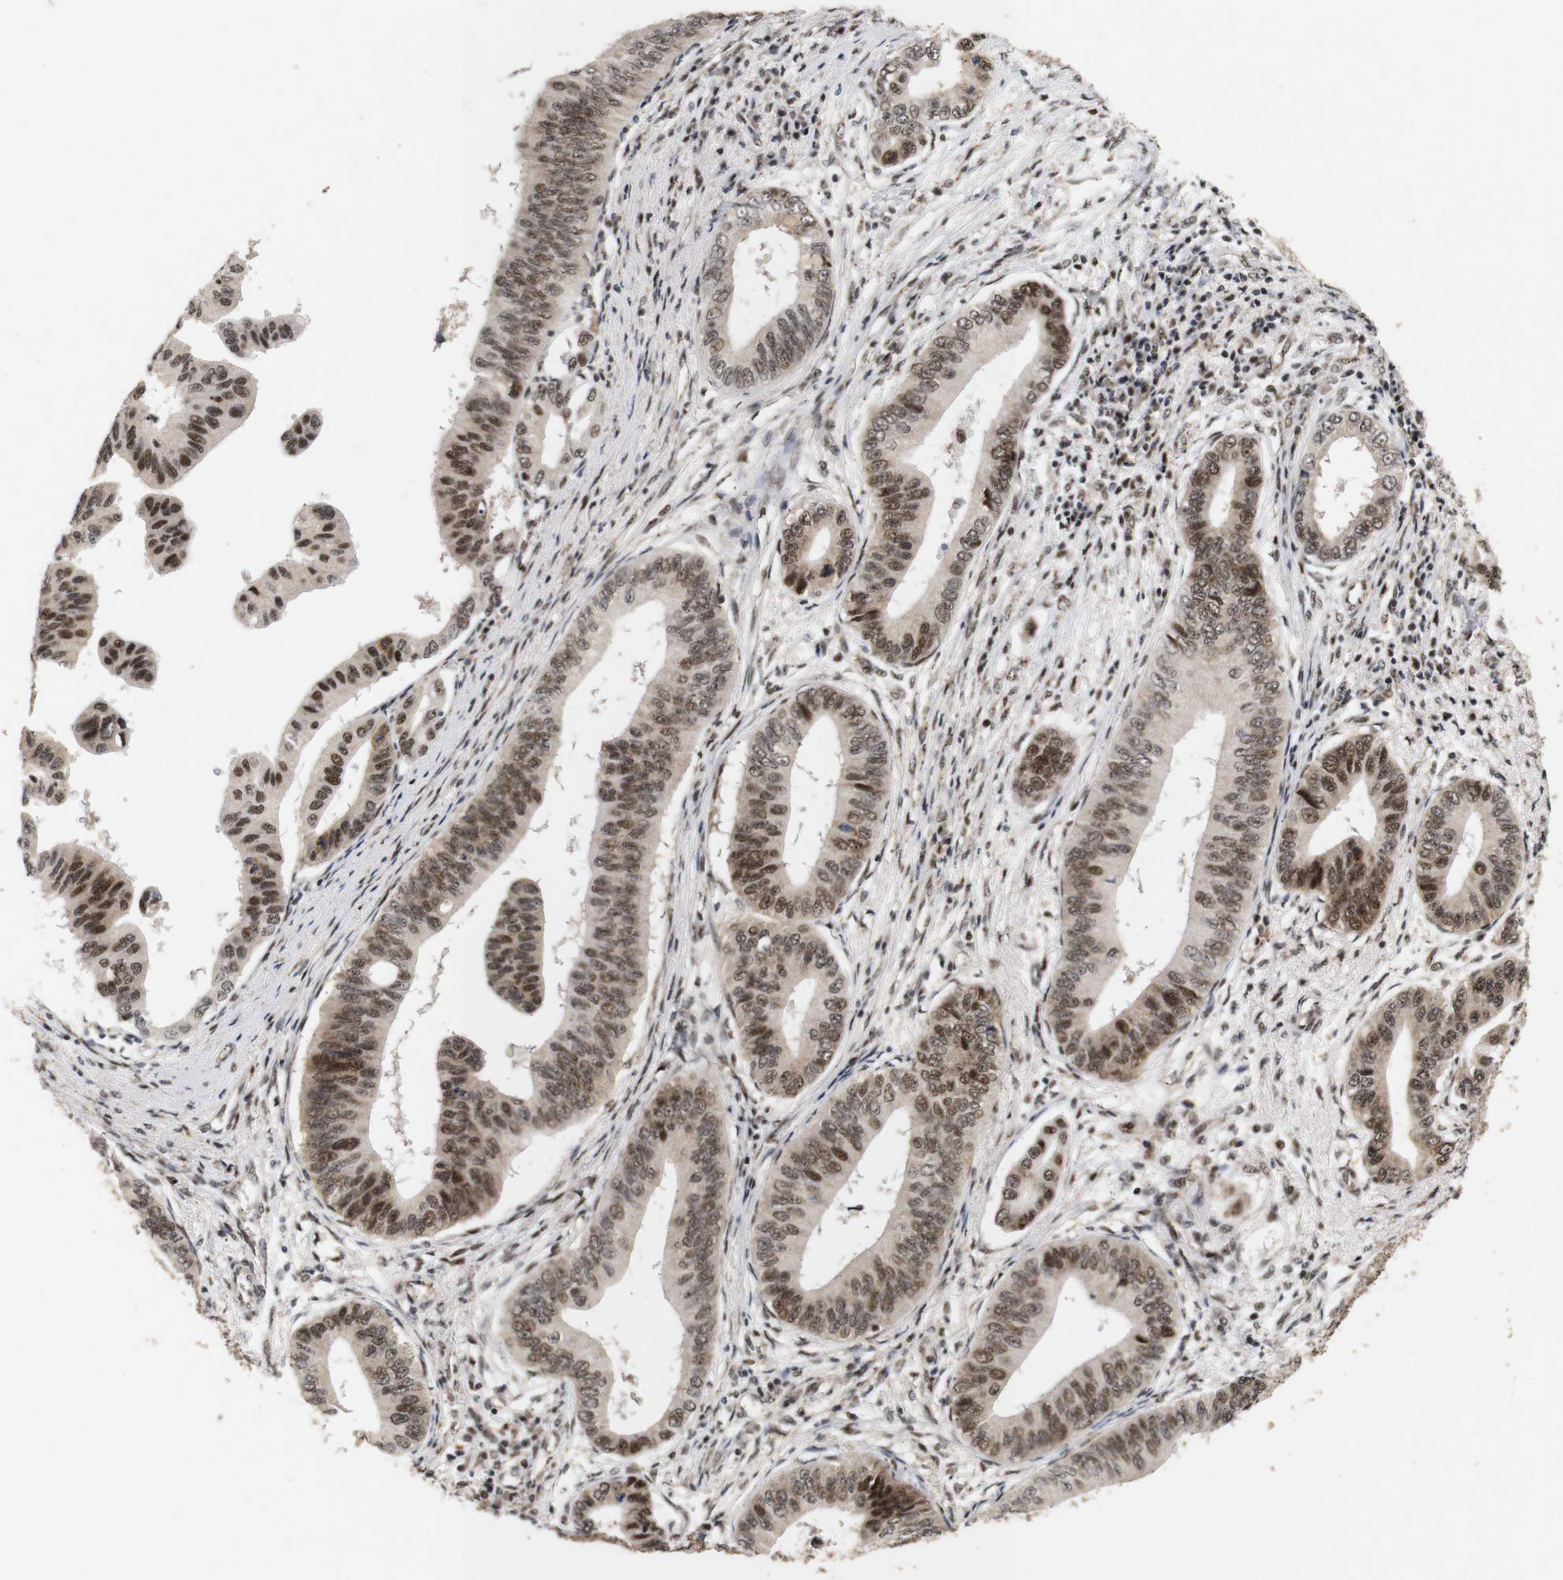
{"staining": {"intensity": "moderate", "quantity": ">75%", "location": "cytoplasmic/membranous,nuclear"}, "tissue": "pancreatic cancer", "cell_type": "Tumor cells", "image_type": "cancer", "snomed": [{"axis": "morphology", "description": "Adenocarcinoma, NOS"}, {"axis": "topography", "description": "Pancreas"}], "caption": "High-magnification brightfield microscopy of pancreatic cancer stained with DAB (brown) and counterstained with hematoxylin (blue). tumor cells exhibit moderate cytoplasmic/membranous and nuclear expression is seen in approximately>75% of cells. Nuclei are stained in blue.", "gene": "PYM1", "patient": {"sex": "male", "age": 77}}